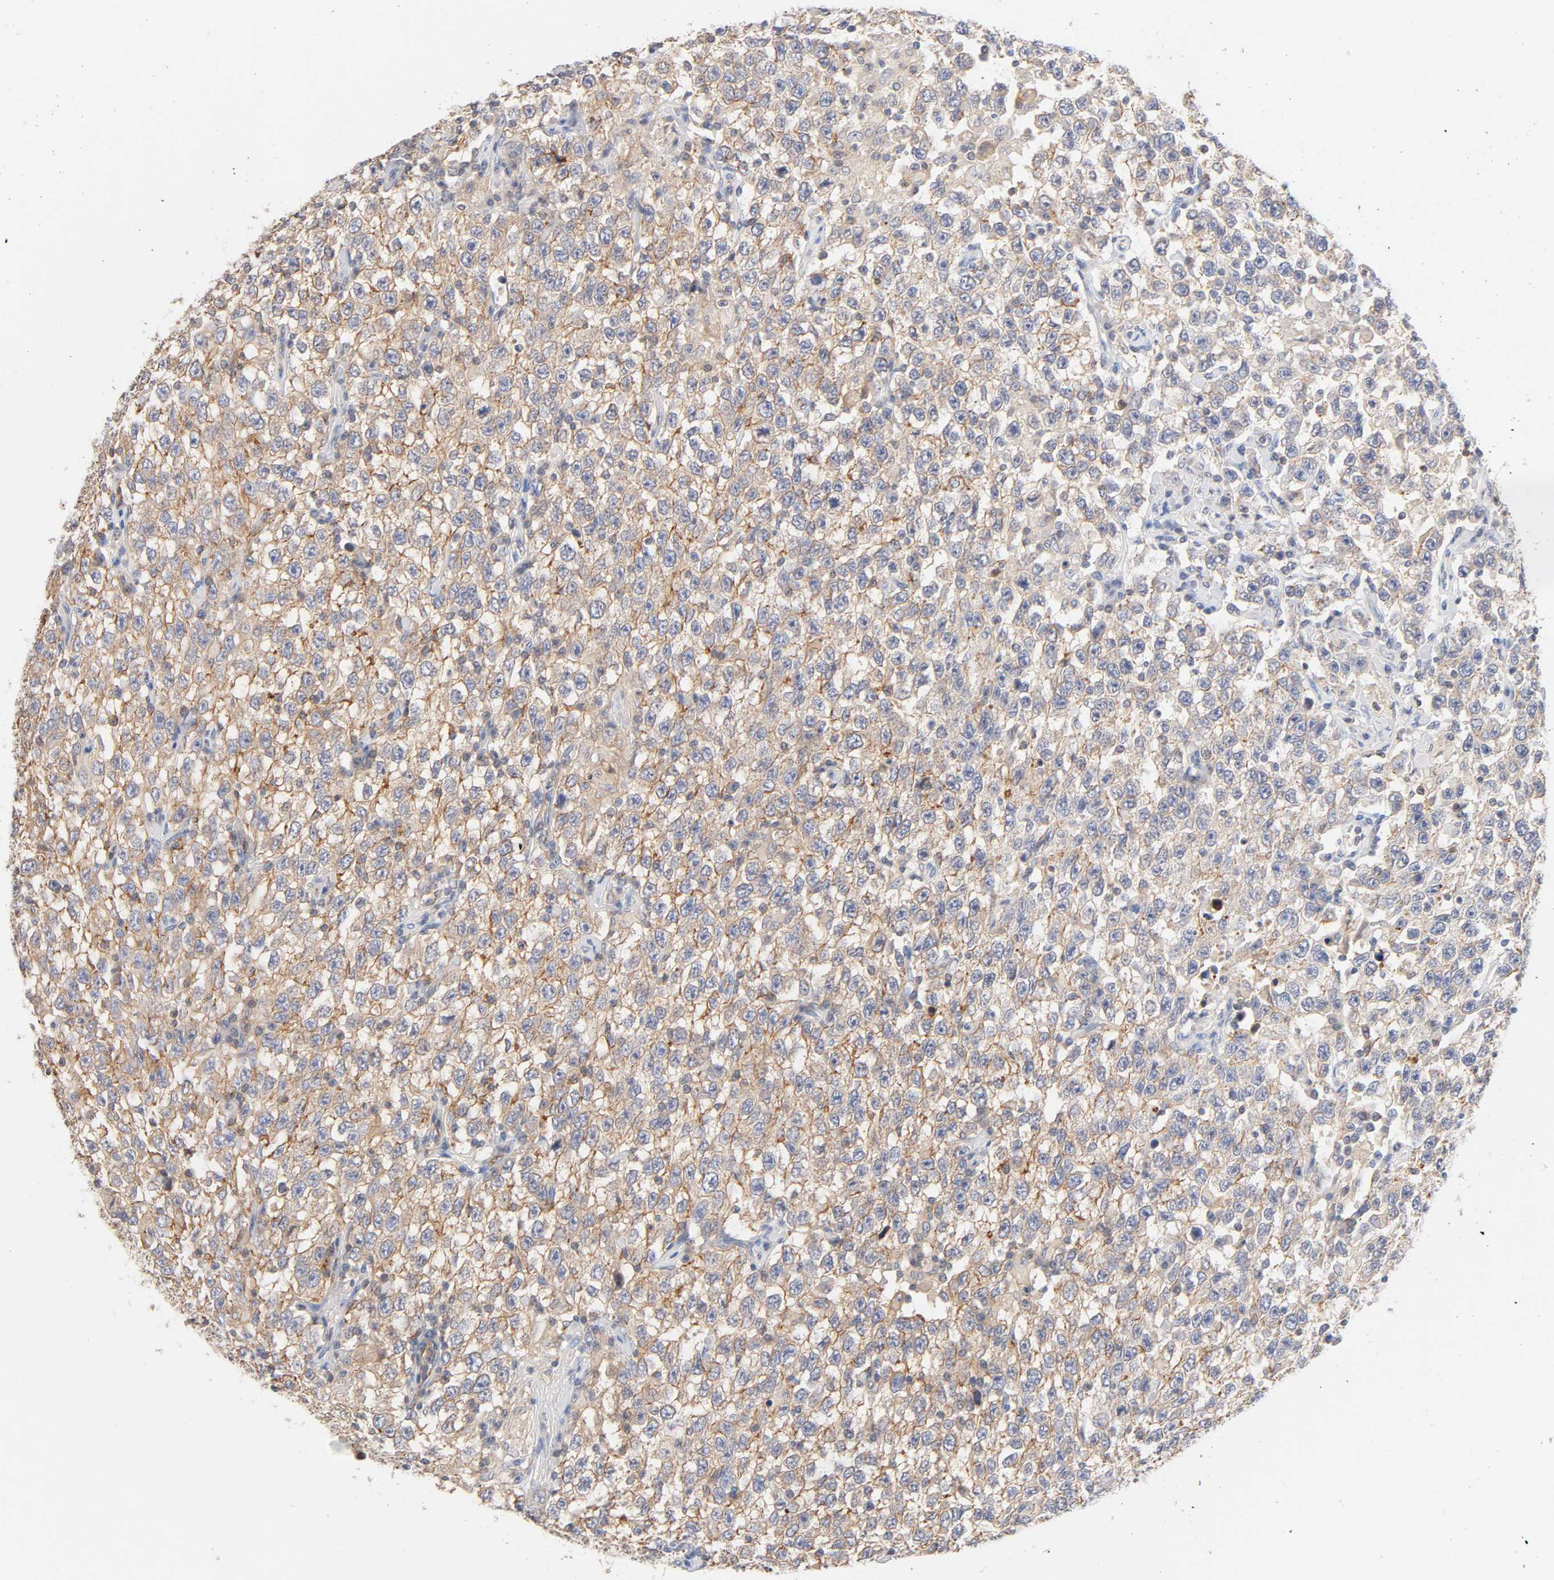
{"staining": {"intensity": "moderate", "quantity": ">75%", "location": "cytoplasmic/membranous"}, "tissue": "testis cancer", "cell_type": "Tumor cells", "image_type": "cancer", "snomed": [{"axis": "morphology", "description": "Seminoma, NOS"}, {"axis": "topography", "description": "Testis"}], "caption": "Protein staining demonstrates moderate cytoplasmic/membranous staining in about >75% of tumor cells in testis cancer (seminoma). The protein is stained brown, and the nuclei are stained in blue (DAB IHC with brightfield microscopy, high magnification).", "gene": "STRN3", "patient": {"sex": "male", "age": 41}}